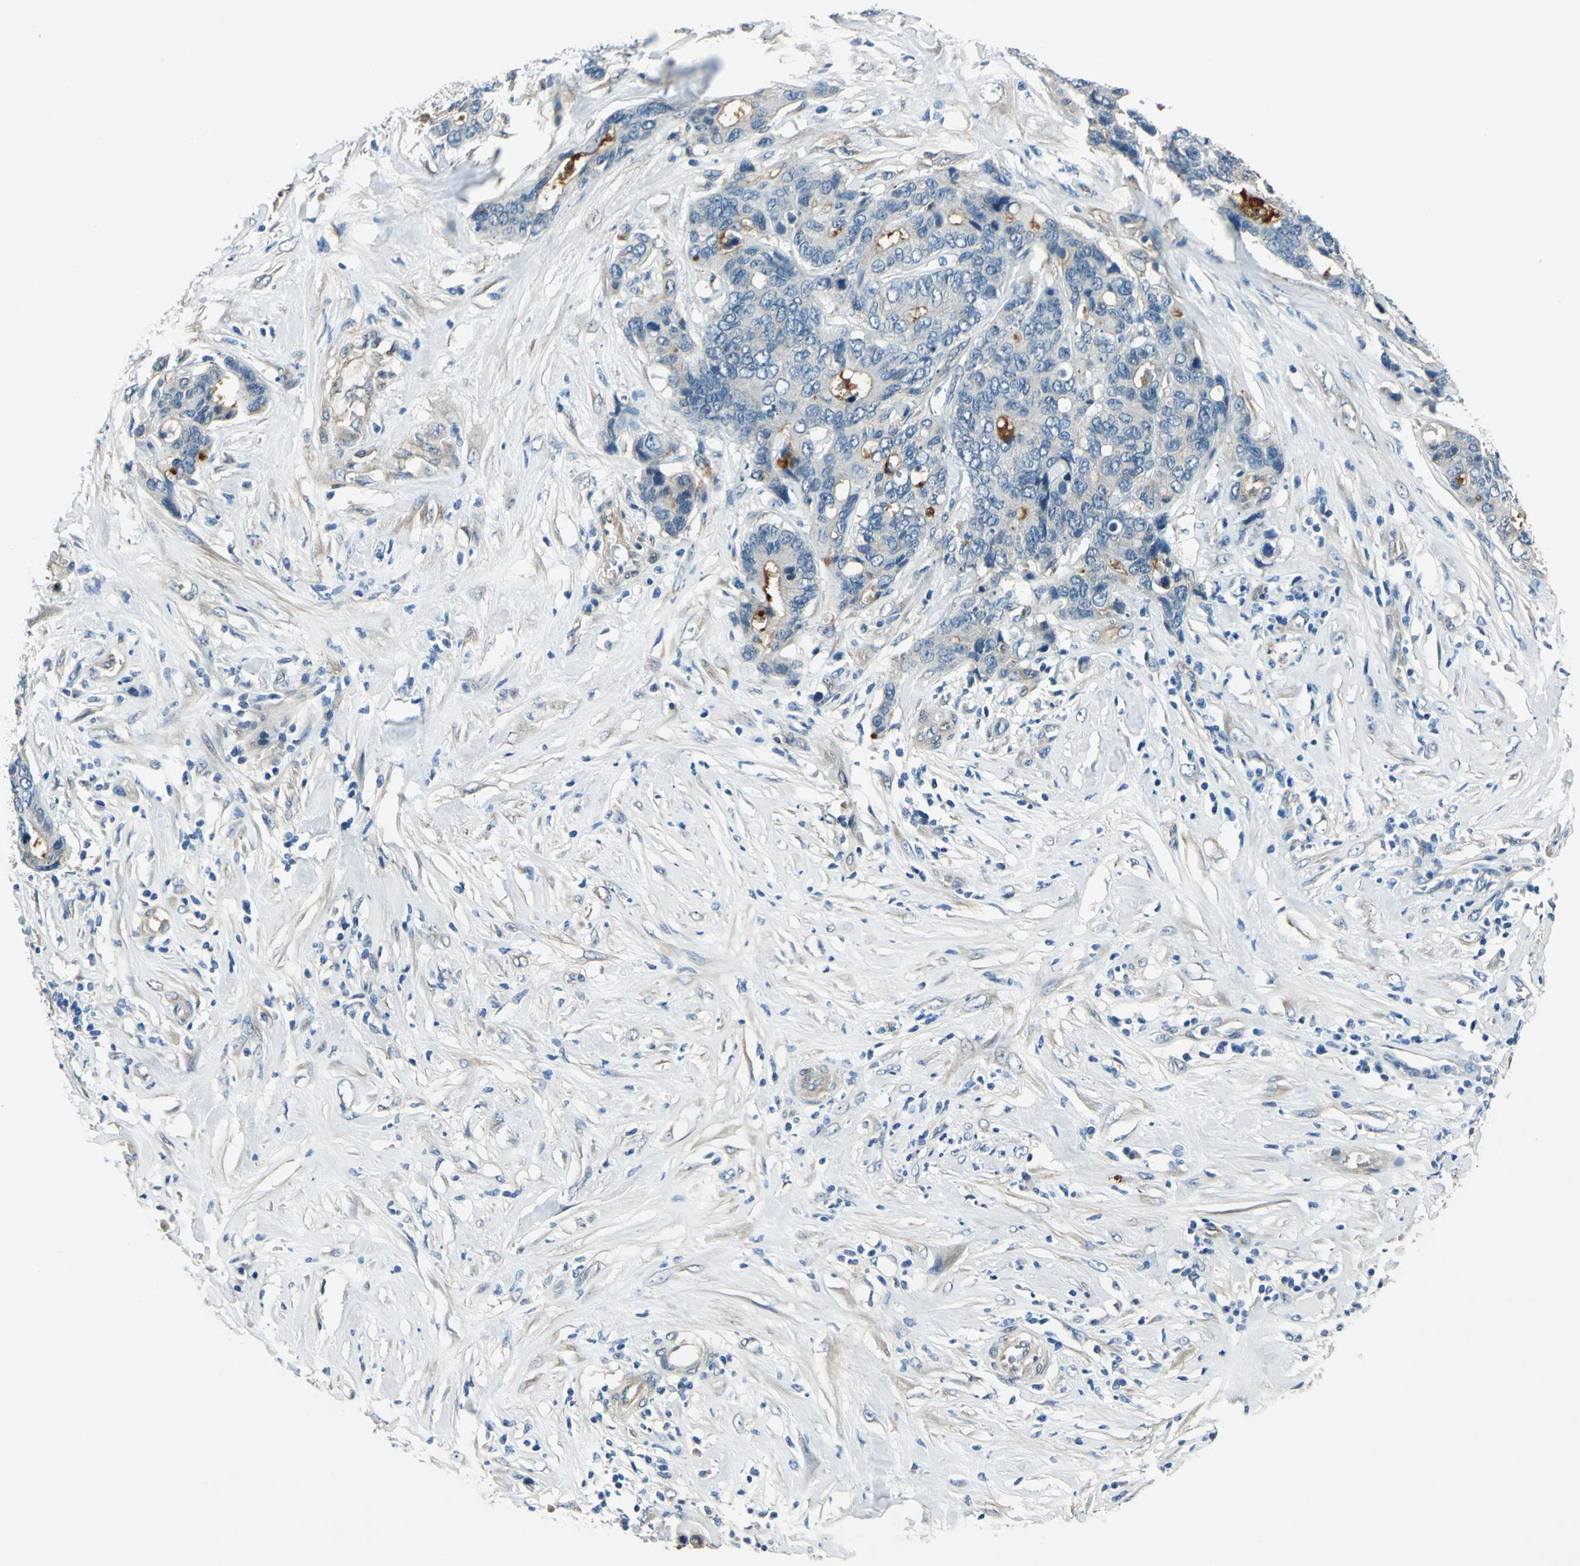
{"staining": {"intensity": "negative", "quantity": "none", "location": "none"}, "tissue": "colorectal cancer", "cell_type": "Tumor cells", "image_type": "cancer", "snomed": [{"axis": "morphology", "description": "Adenocarcinoma, NOS"}, {"axis": "topography", "description": "Rectum"}], "caption": "High power microscopy micrograph of an immunohistochemistry micrograph of colorectal cancer (adenocarcinoma), revealing no significant staining in tumor cells.", "gene": "CDC42EP1", "patient": {"sex": "male", "age": 55}}